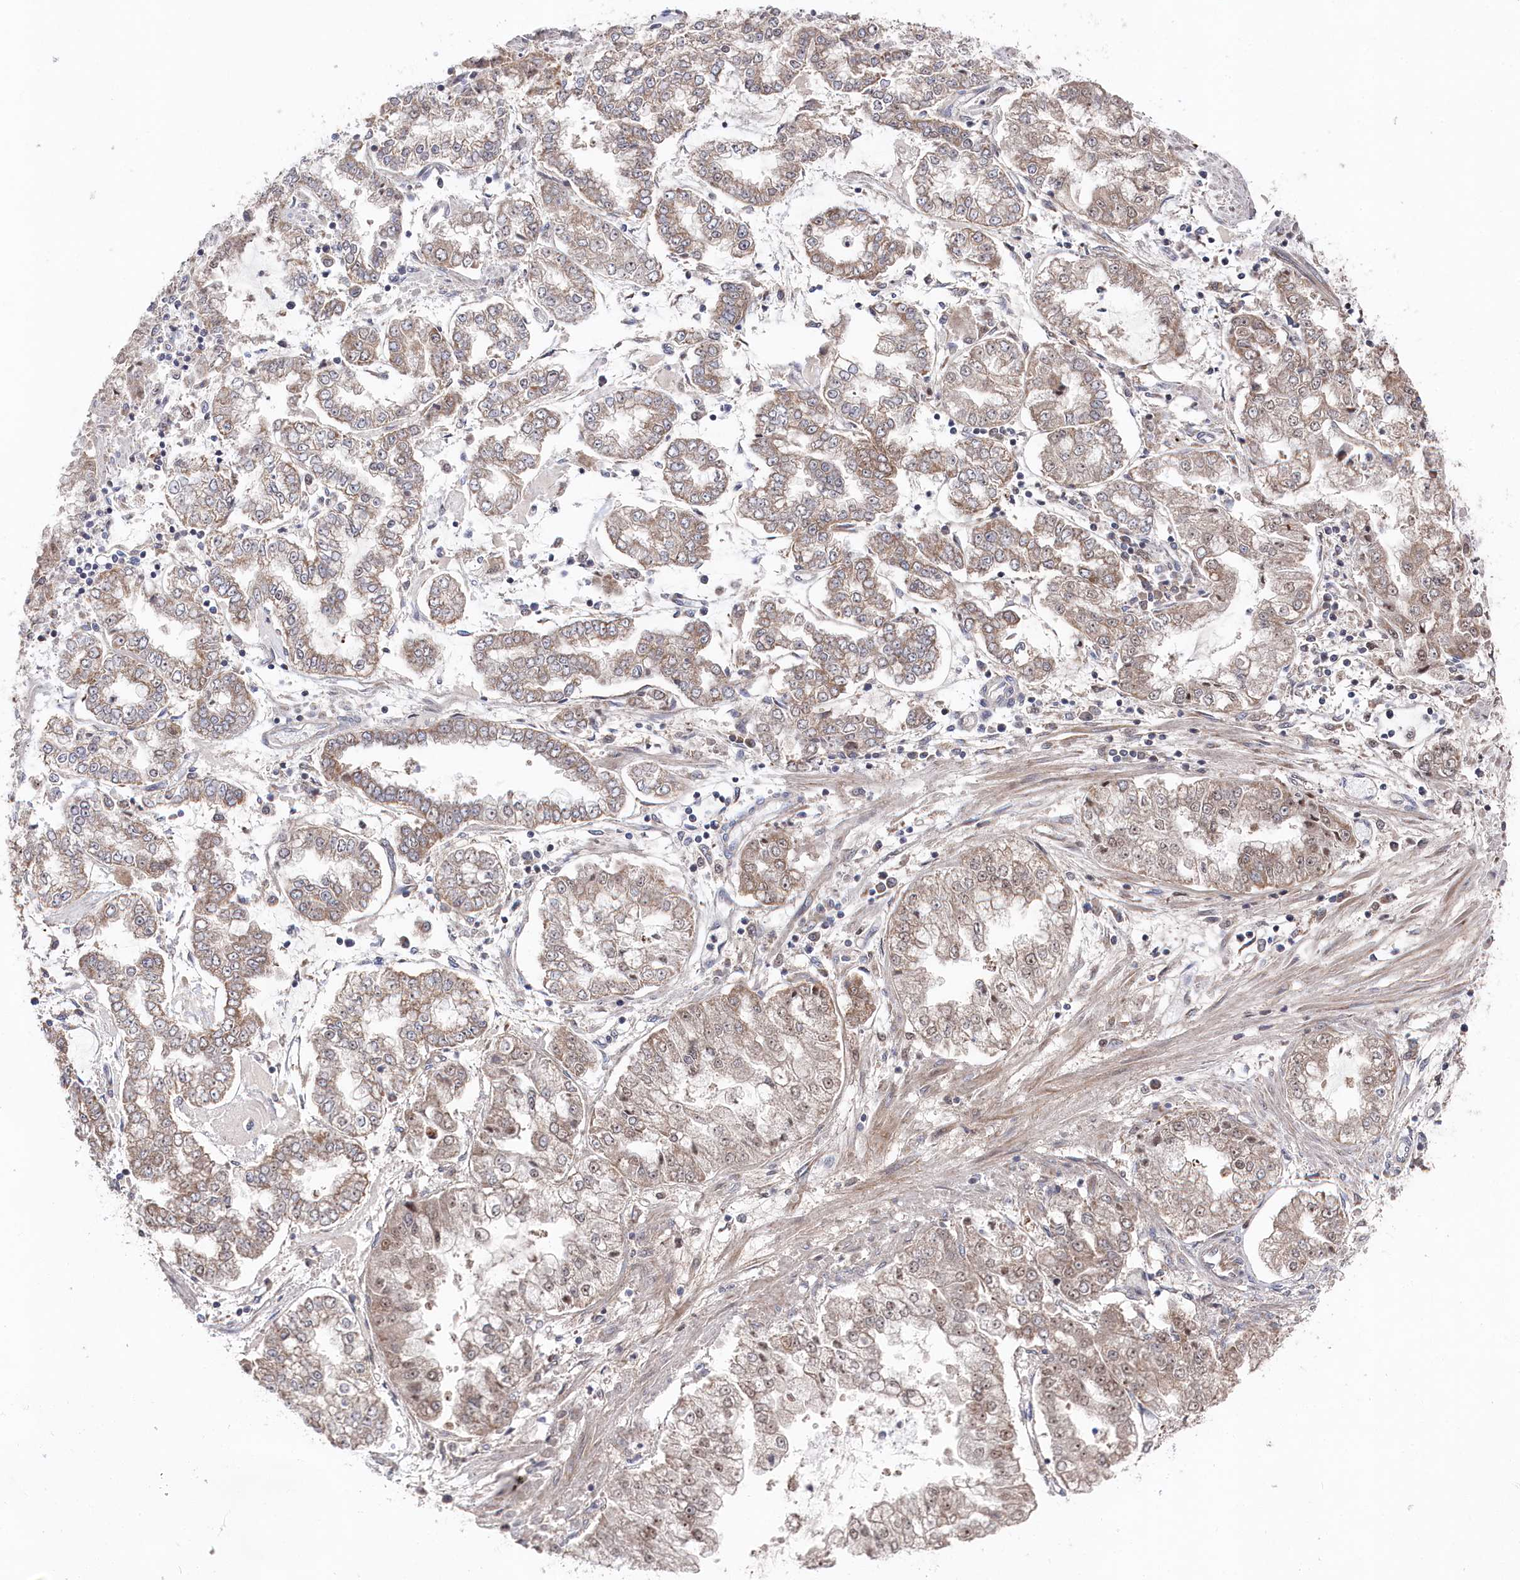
{"staining": {"intensity": "moderate", "quantity": "25%-75%", "location": "cytoplasmic/membranous"}, "tissue": "stomach cancer", "cell_type": "Tumor cells", "image_type": "cancer", "snomed": [{"axis": "morphology", "description": "Adenocarcinoma, NOS"}, {"axis": "topography", "description": "Stomach"}], "caption": "Immunohistochemistry micrograph of neoplastic tissue: stomach adenocarcinoma stained using IHC shows medium levels of moderate protein expression localized specifically in the cytoplasmic/membranous of tumor cells, appearing as a cytoplasmic/membranous brown color.", "gene": "WAPL", "patient": {"sex": "male", "age": 76}}